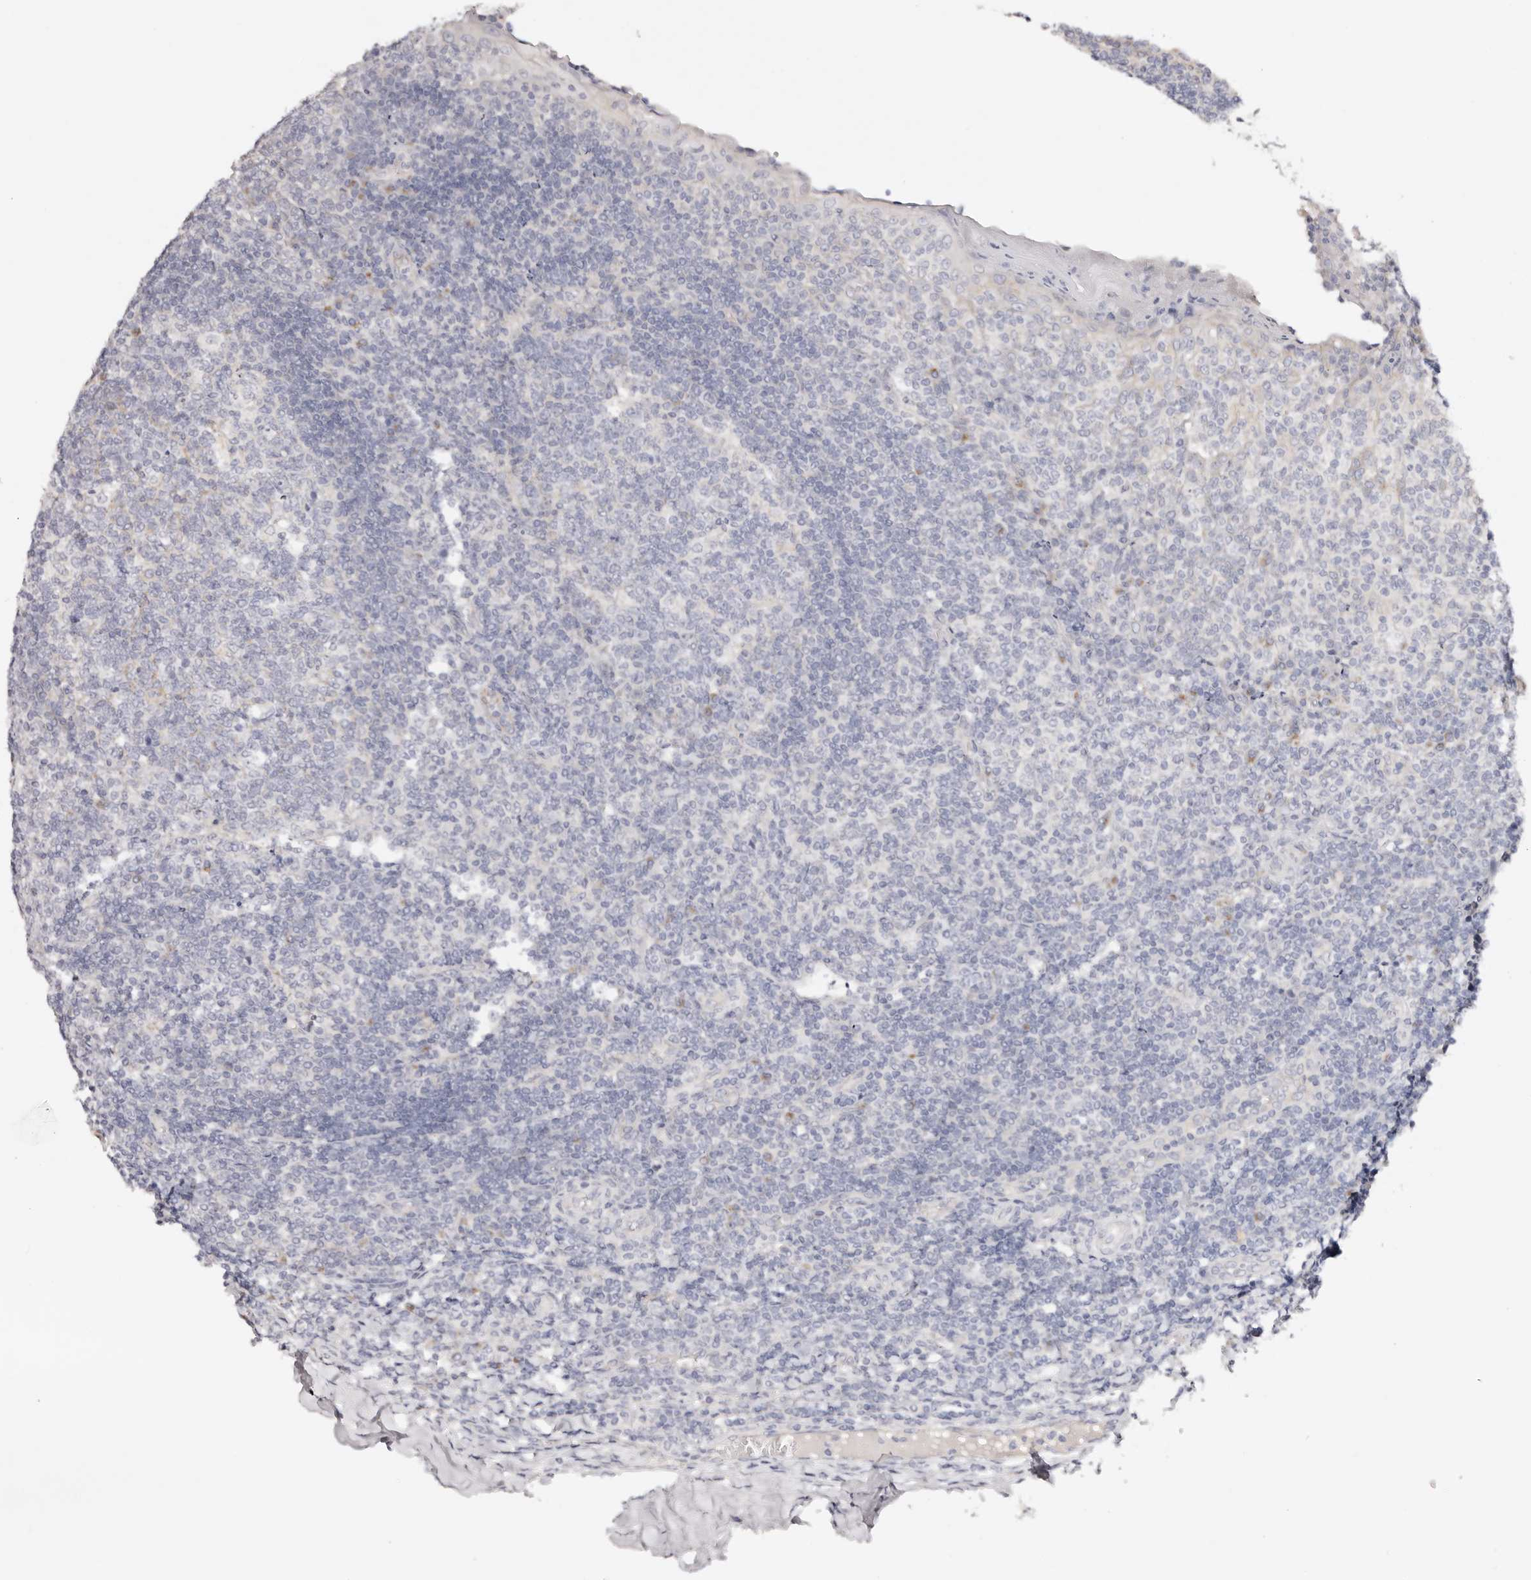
{"staining": {"intensity": "weak", "quantity": "<25%", "location": "cytoplasmic/membranous"}, "tissue": "tonsil", "cell_type": "Germinal center cells", "image_type": "normal", "snomed": [{"axis": "morphology", "description": "Normal tissue, NOS"}, {"axis": "topography", "description": "Tonsil"}], "caption": "The micrograph shows no significant staining in germinal center cells of tonsil.", "gene": "DNASE1", "patient": {"sex": "female", "age": 19}}